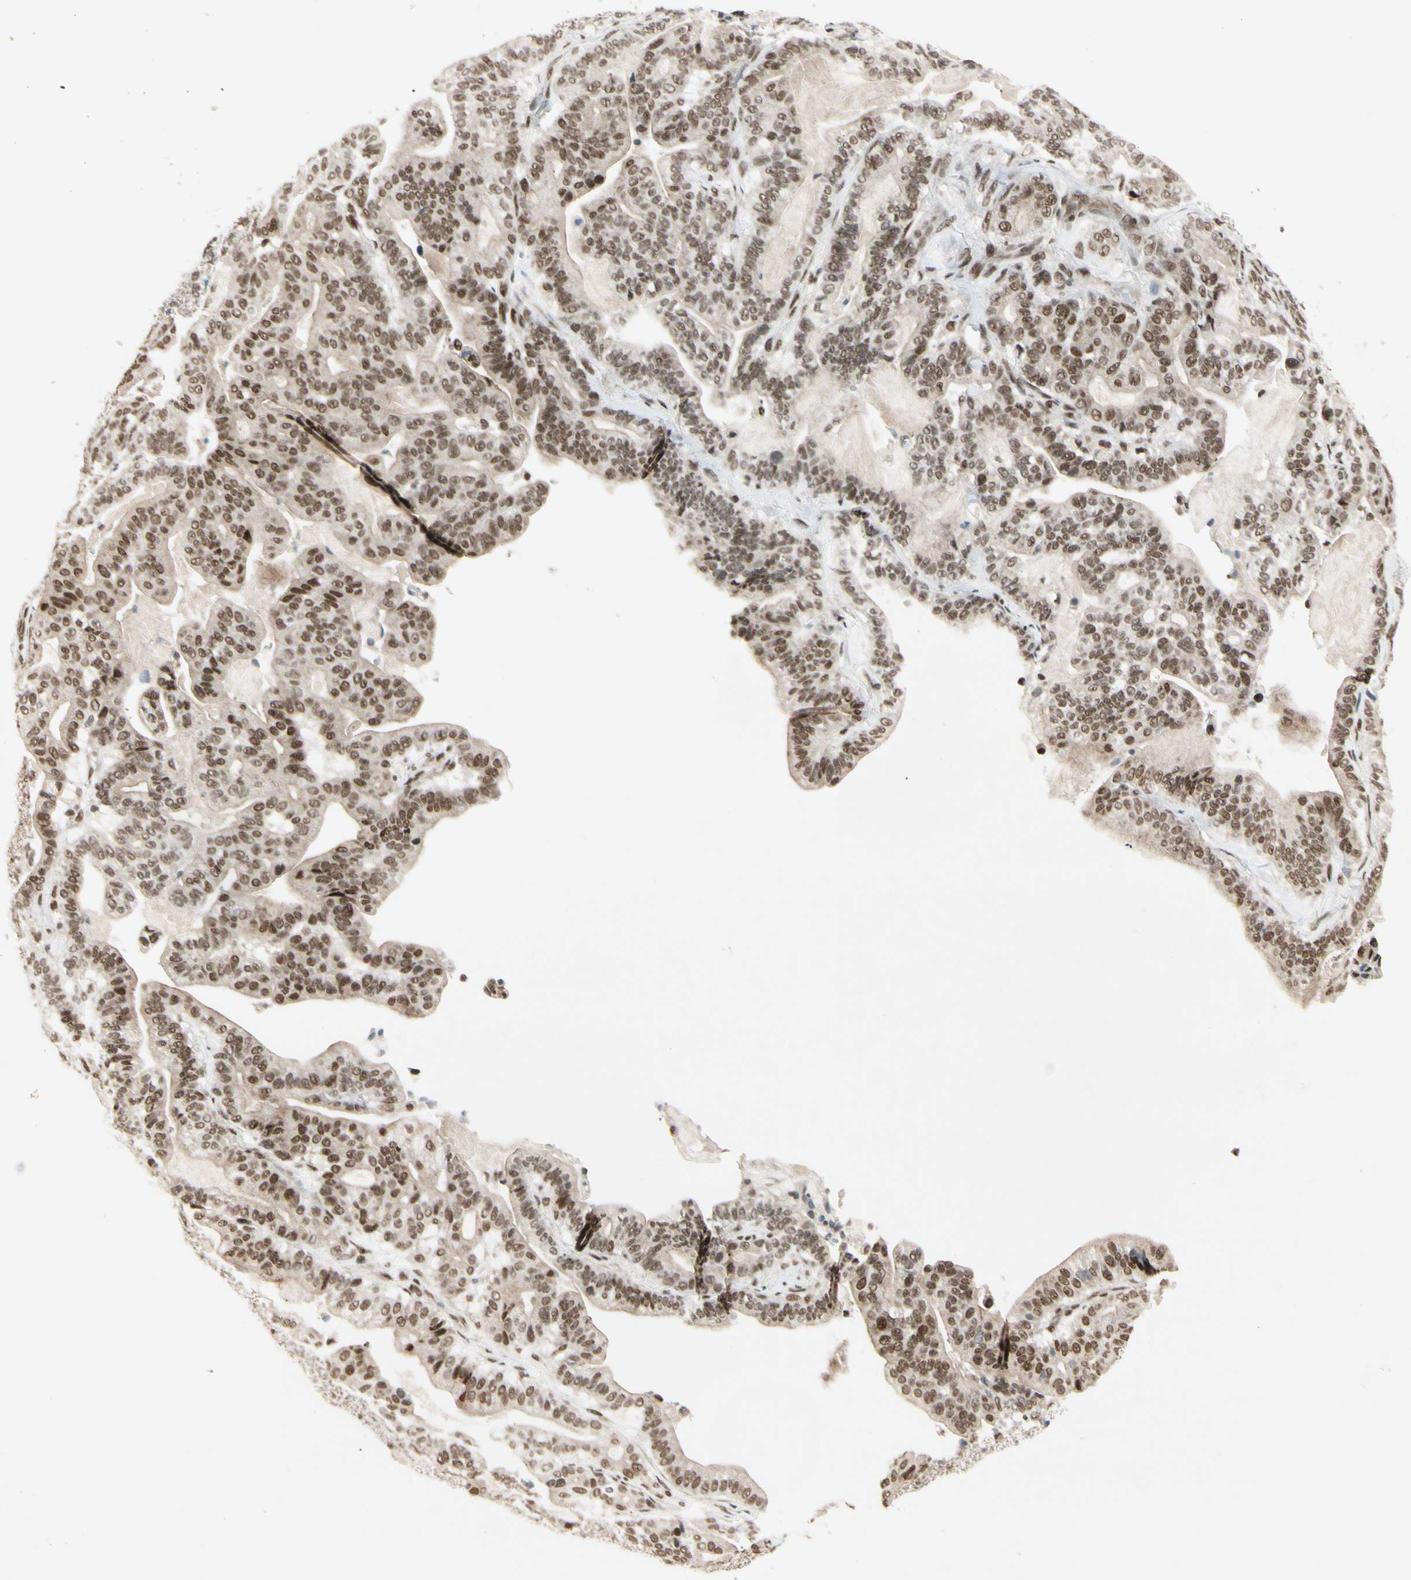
{"staining": {"intensity": "moderate", "quantity": ">75%", "location": "nuclear"}, "tissue": "pancreatic cancer", "cell_type": "Tumor cells", "image_type": "cancer", "snomed": [{"axis": "morphology", "description": "Adenocarcinoma, NOS"}, {"axis": "topography", "description": "Pancreas"}], "caption": "Protein expression analysis of pancreatic cancer (adenocarcinoma) shows moderate nuclear expression in approximately >75% of tumor cells.", "gene": "CHAMP1", "patient": {"sex": "male", "age": 63}}